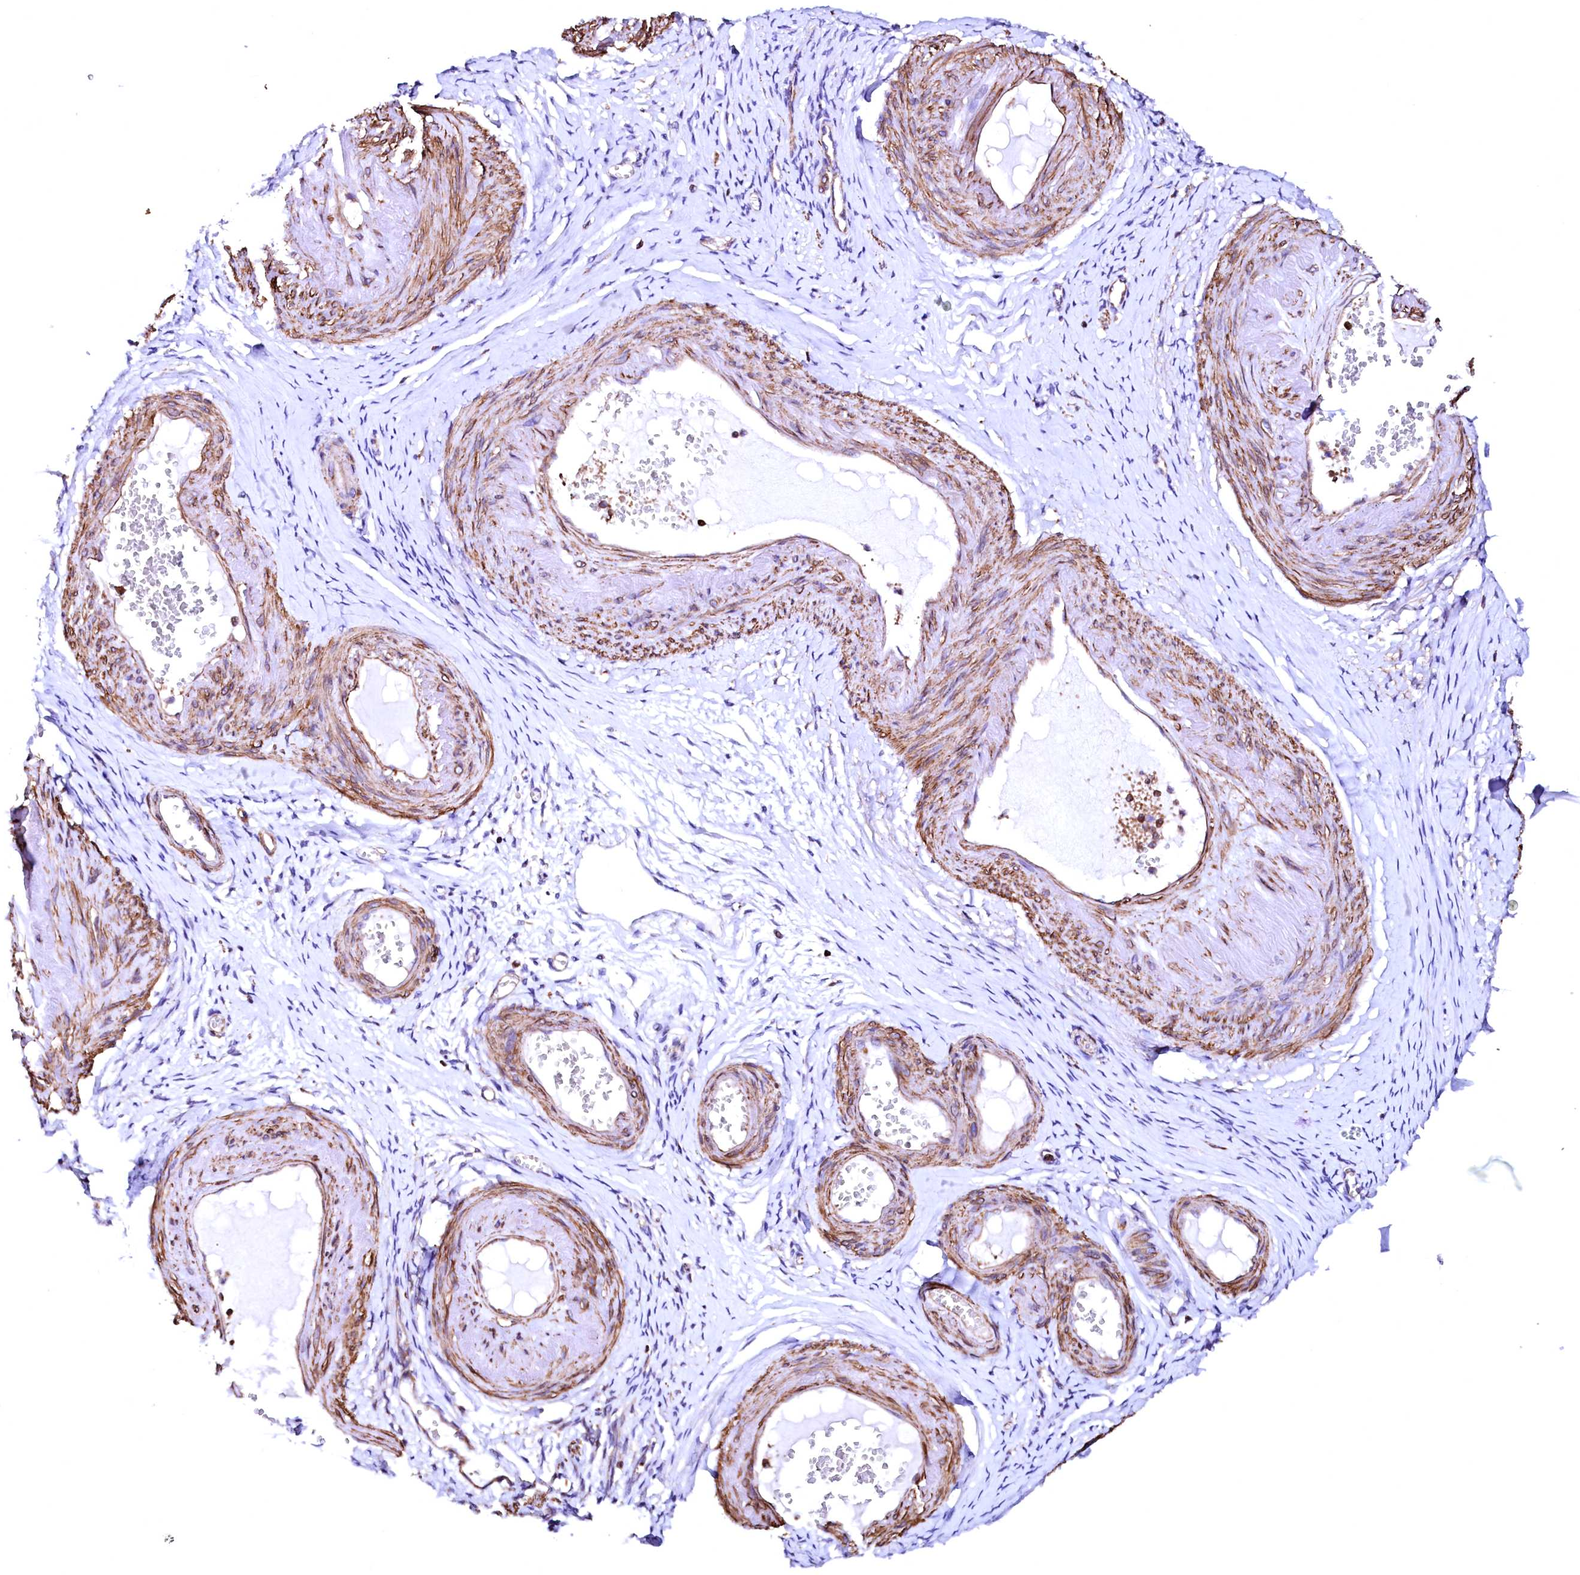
{"staining": {"intensity": "weak", "quantity": ">75%", "location": "cytoplasmic/membranous"}, "tissue": "adipose tissue", "cell_type": "Adipocytes", "image_type": "normal", "snomed": [{"axis": "morphology", "description": "Normal tissue, NOS"}, {"axis": "topography", "description": "Vascular tissue"}, {"axis": "topography", "description": "Fallopian tube"}, {"axis": "topography", "description": "Ovary"}], "caption": "Unremarkable adipose tissue reveals weak cytoplasmic/membranous staining in approximately >75% of adipocytes.", "gene": "GPR176", "patient": {"sex": "female", "age": 67}}